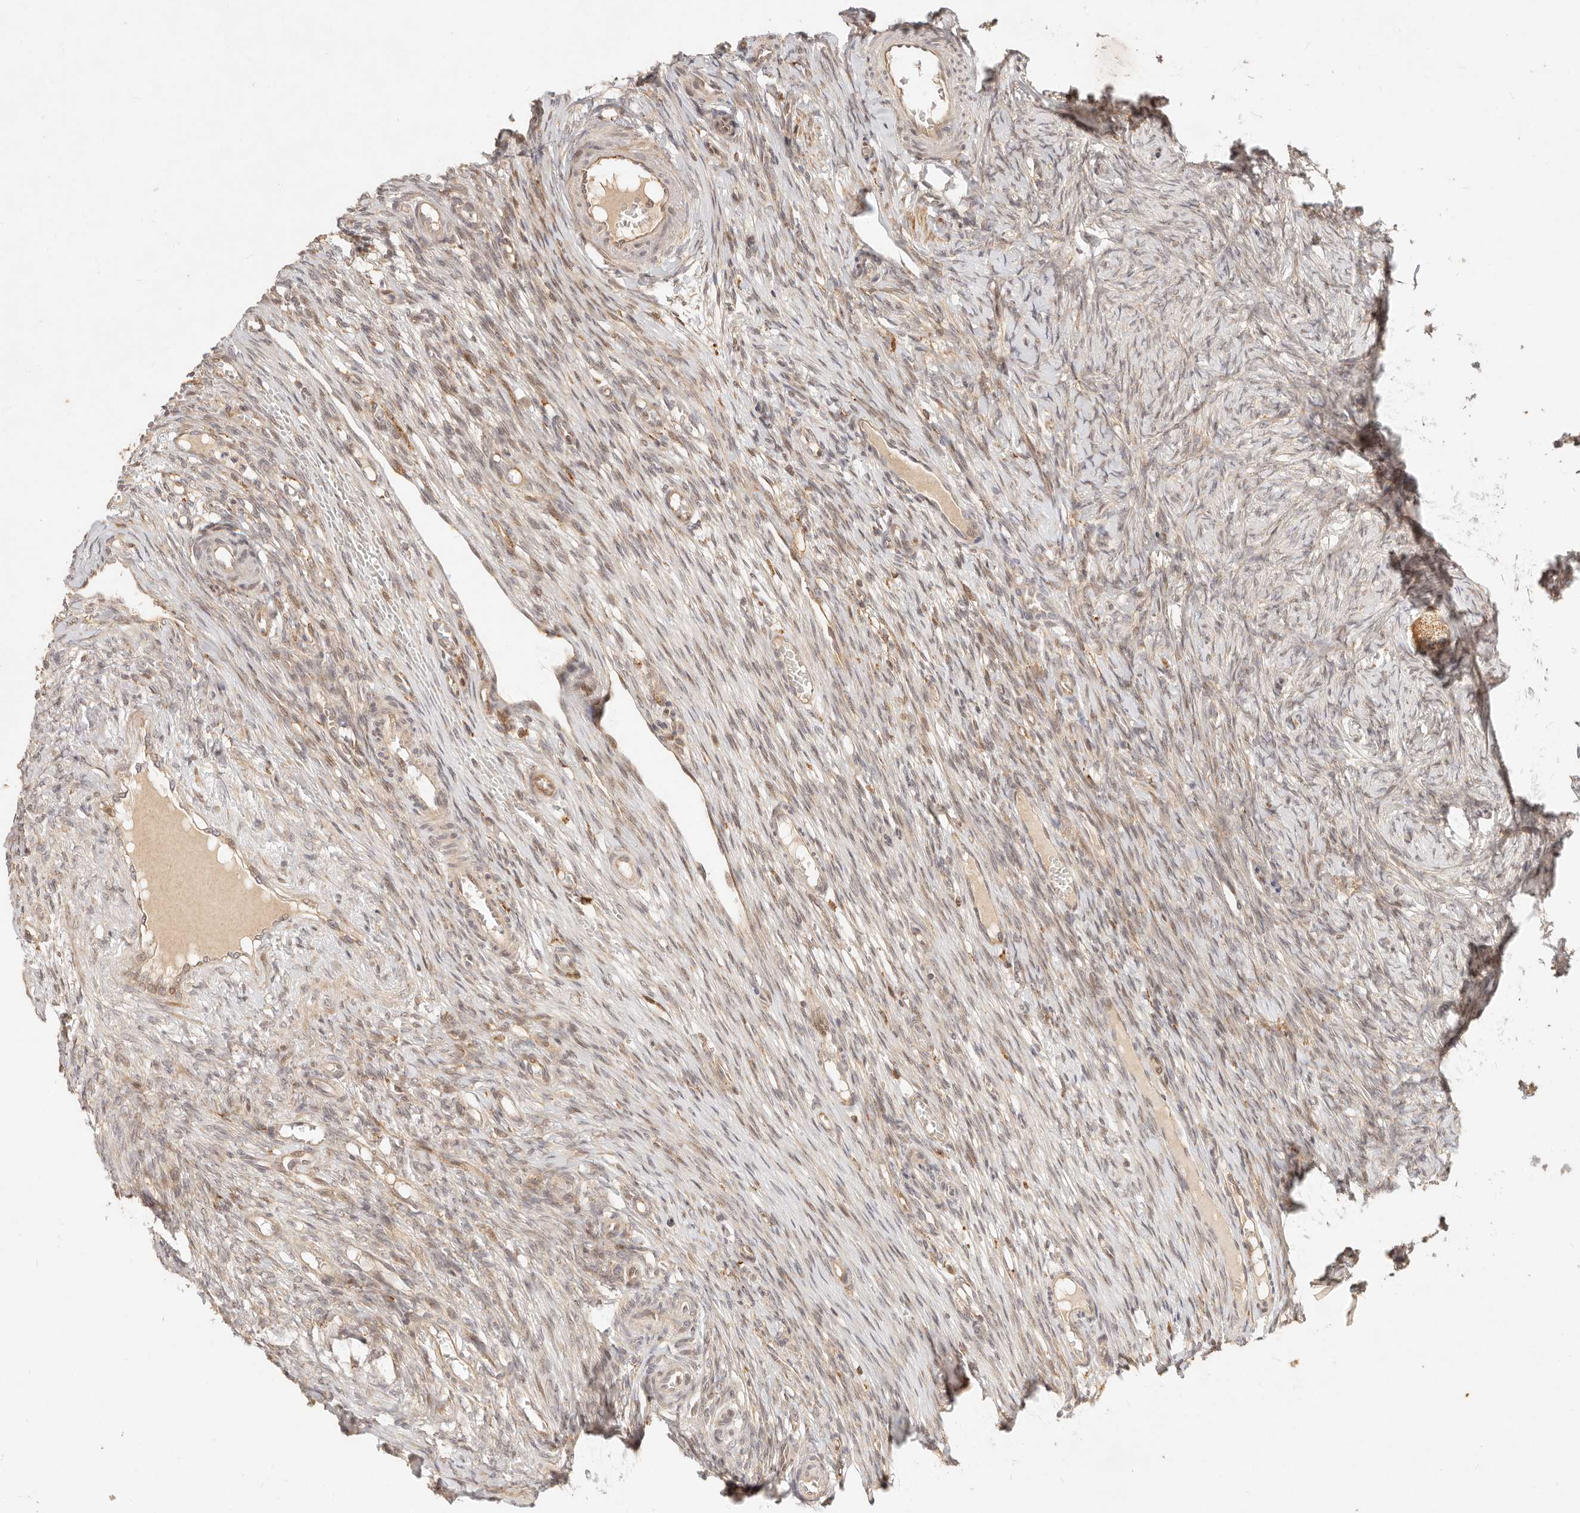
{"staining": {"intensity": "weak", "quantity": ">75%", "location": "cytoplasmic/membranous"}, "tissue": "ovary", "cell_type": "Follicle cells", "image_type": "normal", "snomed": [{"axis": "morphology", "description": "Adenocarcinoma, NOS"}, {"axis": "topography", "description": "Endometrium"}], "caption": "An image showing weak cytoplasmic/membranous expression in approximately >75% of follicle cells in normal ovary, as visualized by brown immunohistochemical staining.", "gene": "TIMM17A", "patient": {"sex": "female", "age": 32}}